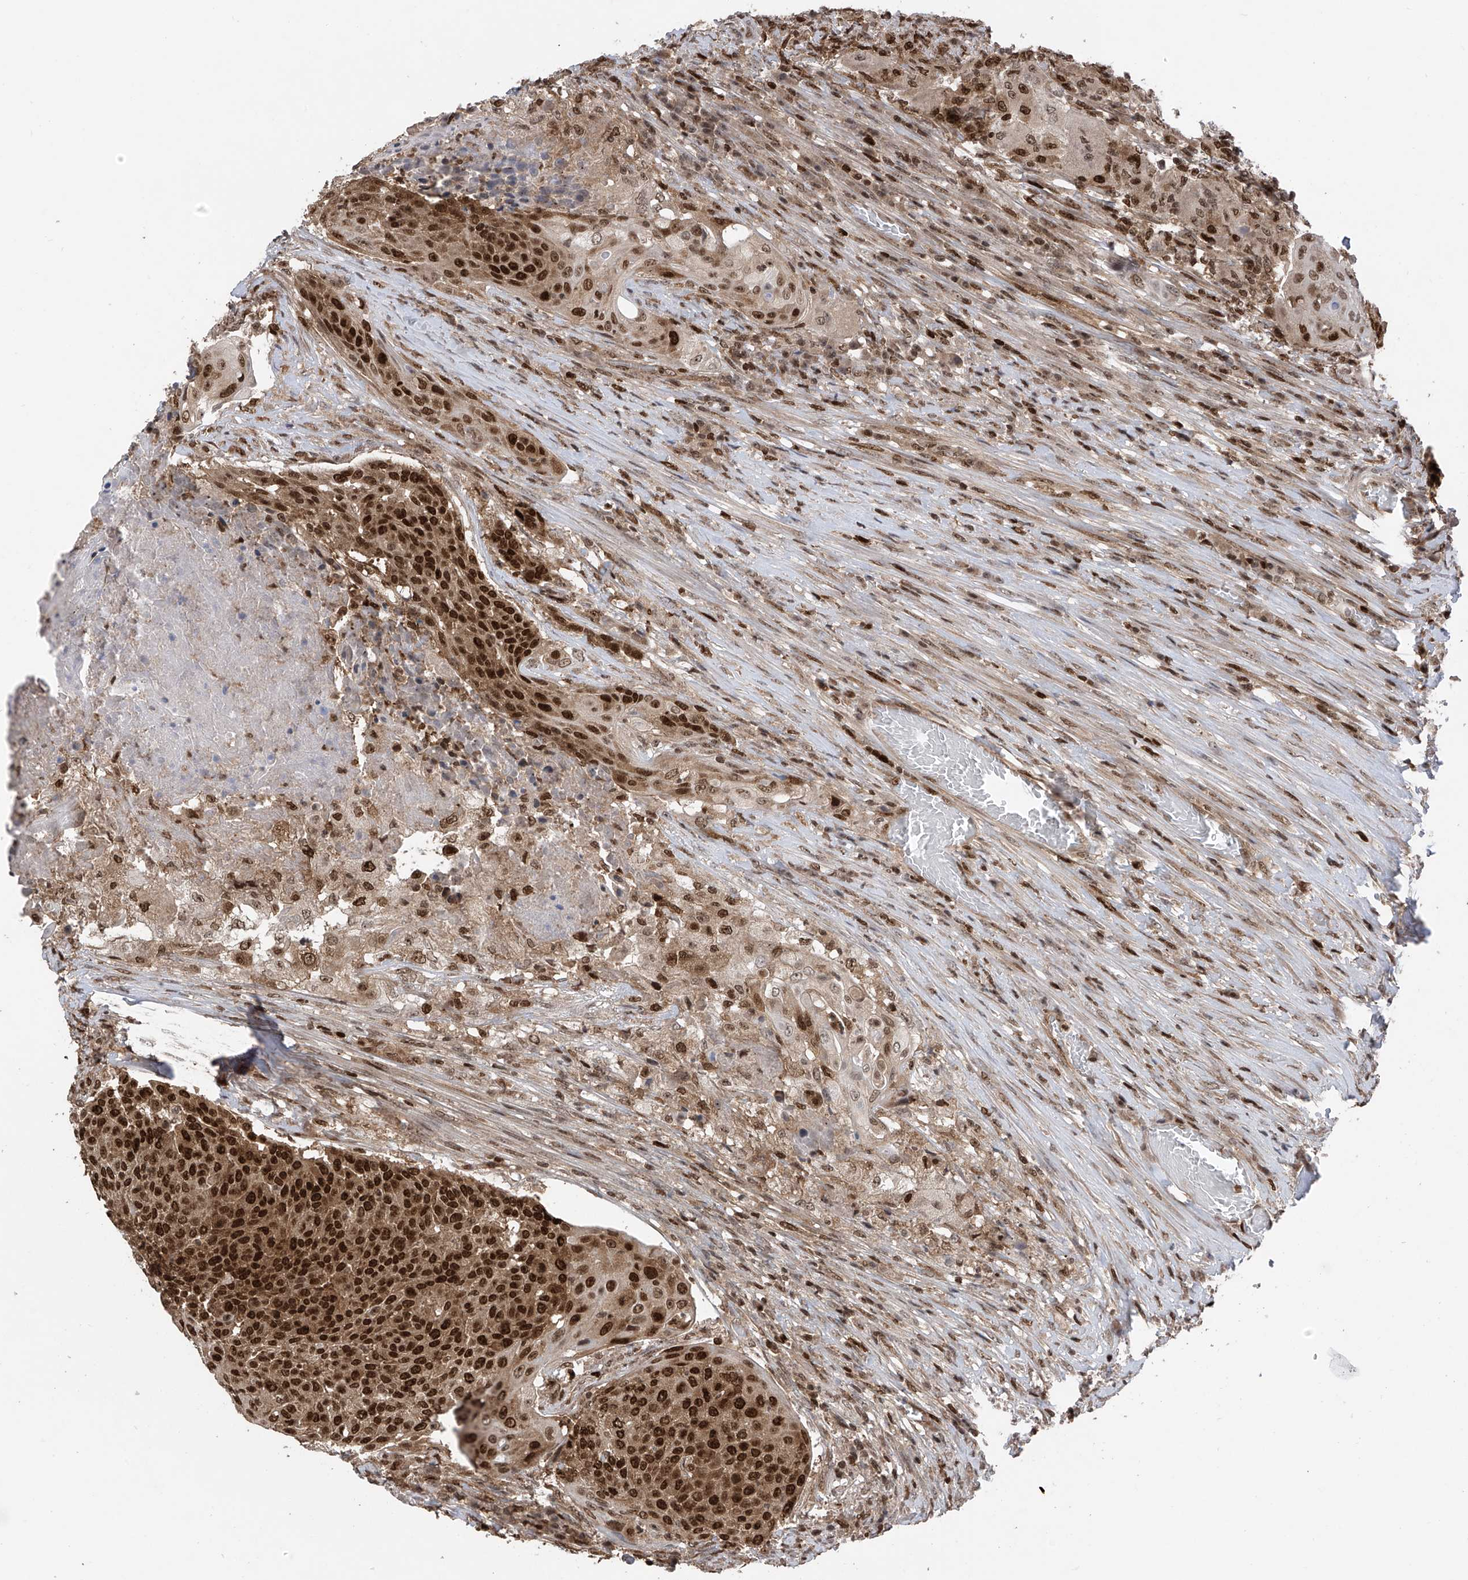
{"staining": {"intensity": "strong", "quantity": ">75%", "location": "cytoplasmic/membranous,nuclear"}, "tissue": "urothelial cancer", "cell_type": "Tumor cells", "image_type": "cancer", "snomed": [{"axis": "morphology", "description": "Urothelial carcinoma, High grade"}, {"axis": "topography", "description": "Urinary bladder"}], "caption": "A brown stain highlights strong cytoplasmic/membranous and nuclear positivity of a protein in high-grade urothelial carcinoma tumor cells. The staining was performed using DAB, with brown indicating positive protein expression. Nuclei are stained blue with hematoxylin.", "gene": "DNAJC9", "patient": {"sex": "female", "age": 63}}